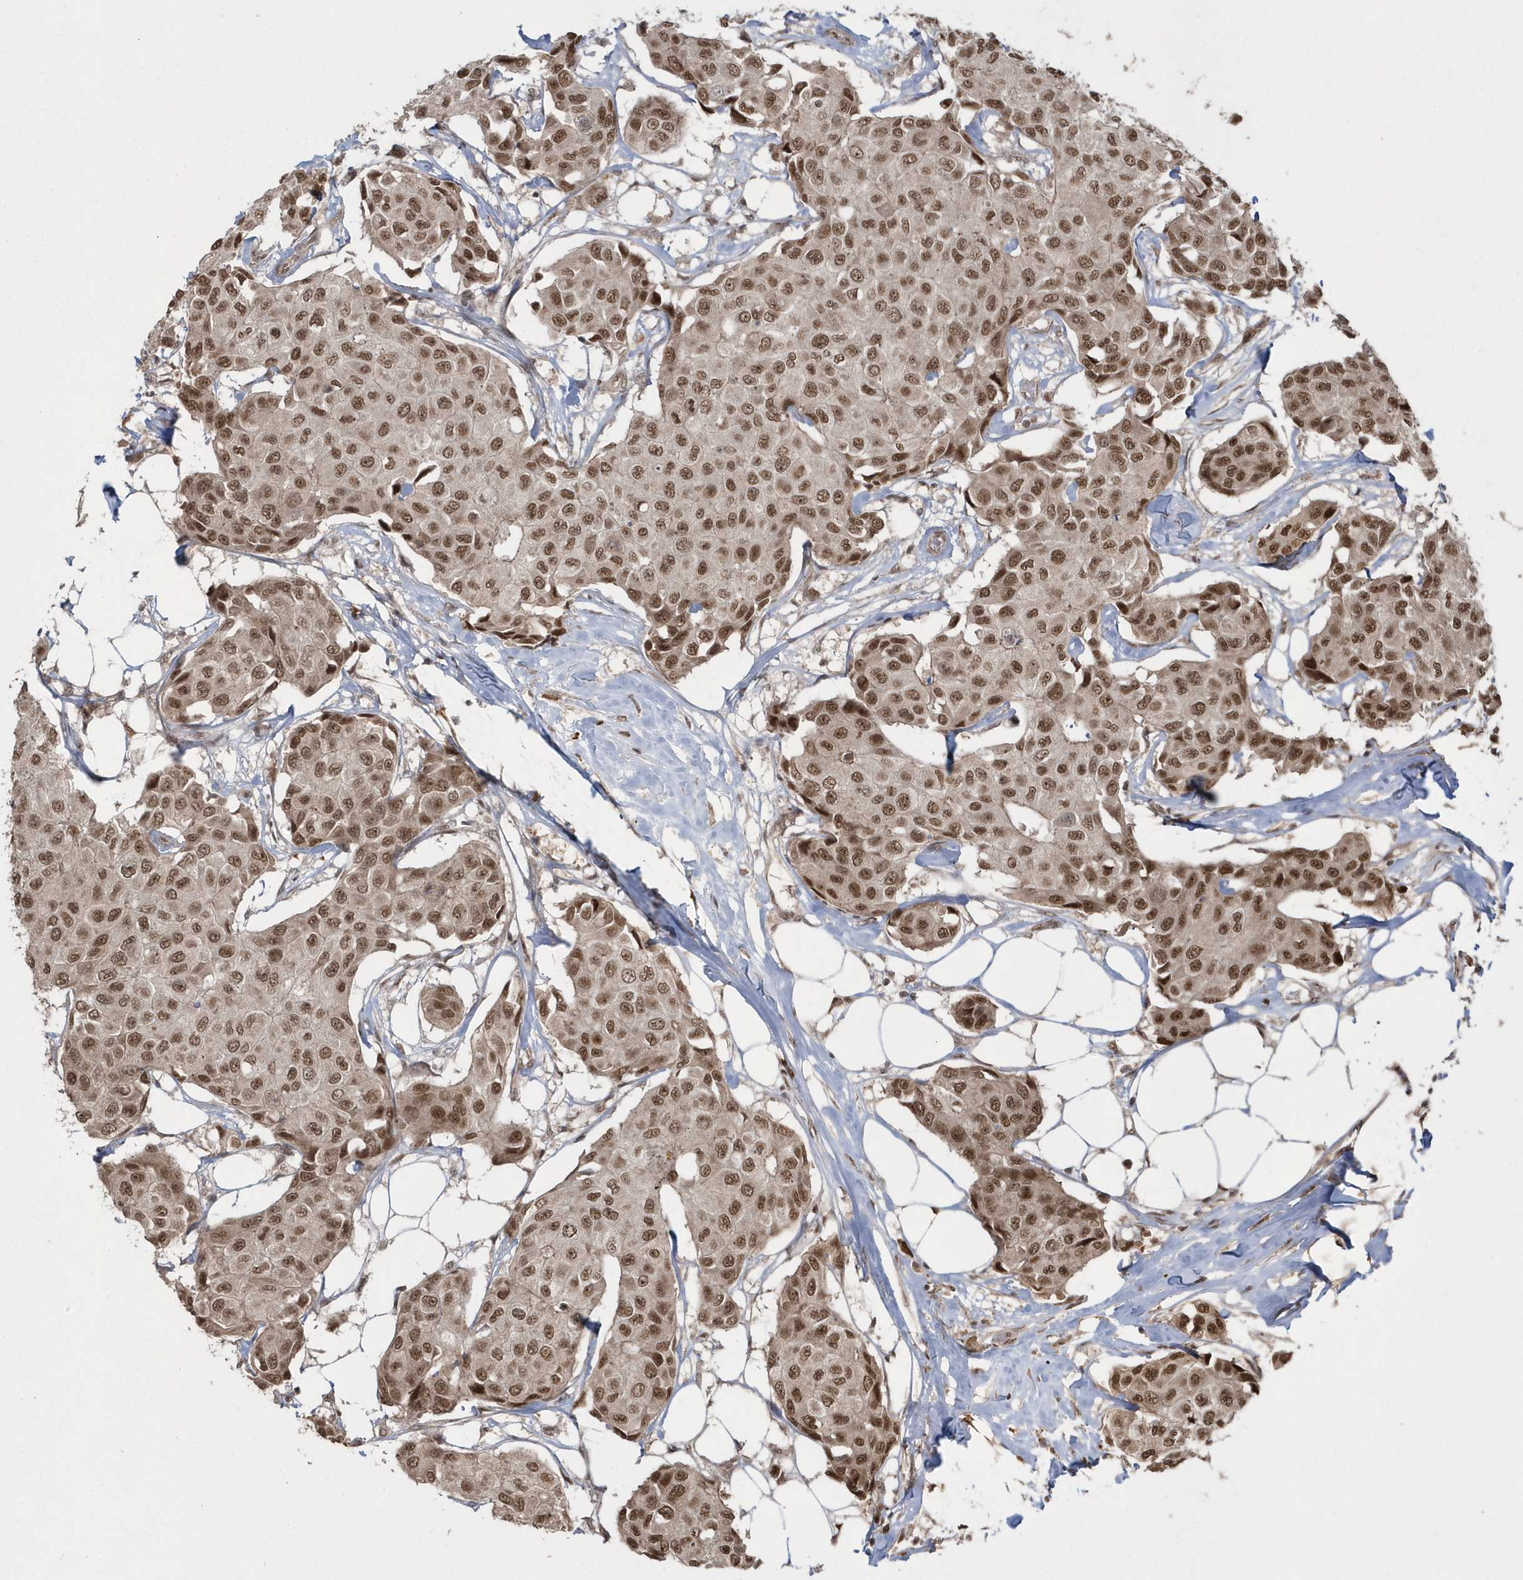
{"staining": {"intensity": "moderate", "quantity": ">75%", "location": "nuclear"}, "tissue": "breast cancer", "cell_type": "Tumor cells", "image_type": "cancer", "snomed": [{"axis": "morphology", "description": "Duct carcinoma"}, {"axis": "topography", "description": "Breast"}], "caption": "A histopathology image of breast cancer stained for a protein demonstrates moderate nuclear brown staining in tumor cells. The staining was performed using DAB, with brown indicating positive protein expression. Nuclei are stained blue with hematoxylin.", "gene": "EPB41L4A", "patient": {"sex": "female", "age": 80}}